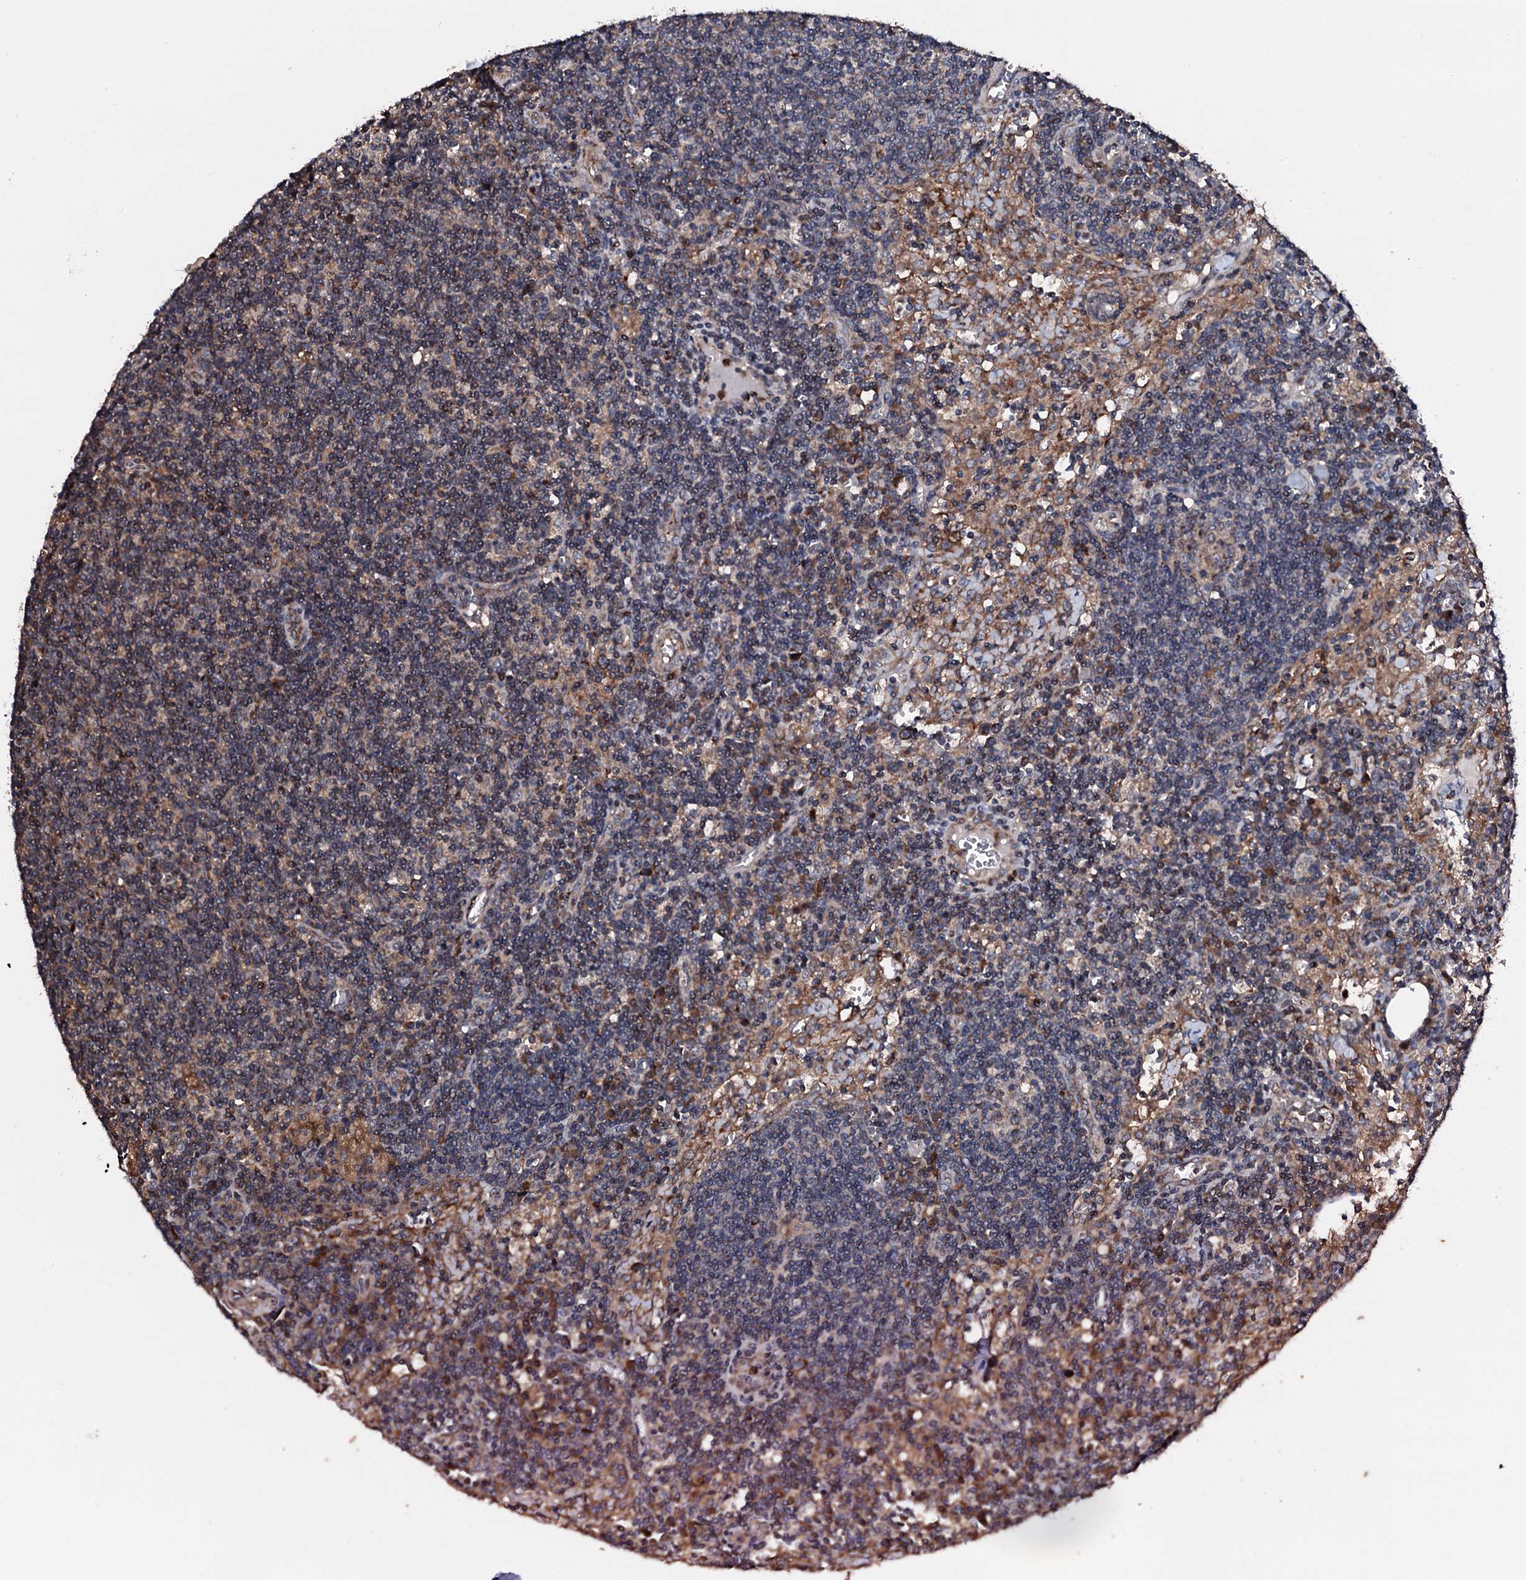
{"staining": {"intensity": "weak", "quantity": "25%-75%", "location": "cytoplasmic/membranous"}, "tissue": "lymph node", "cell_type": "Germinal center cells", "image_type": "normal", "snomed": [{"axis": "morphology", "description": "Normal tissue, NOS"}, {"axis": "topography", "description": "Lymph node"}], "caption": "A histopathology image of lymph node stained for a protein demonstrates weak cytoplasmic/membranous brown staining in germinal center cells. The protein is shown in brown color, while the nuclei are stained blue.", "gene": "ENSG00000256591", "patient": {"sex": "male", "age": 58}}